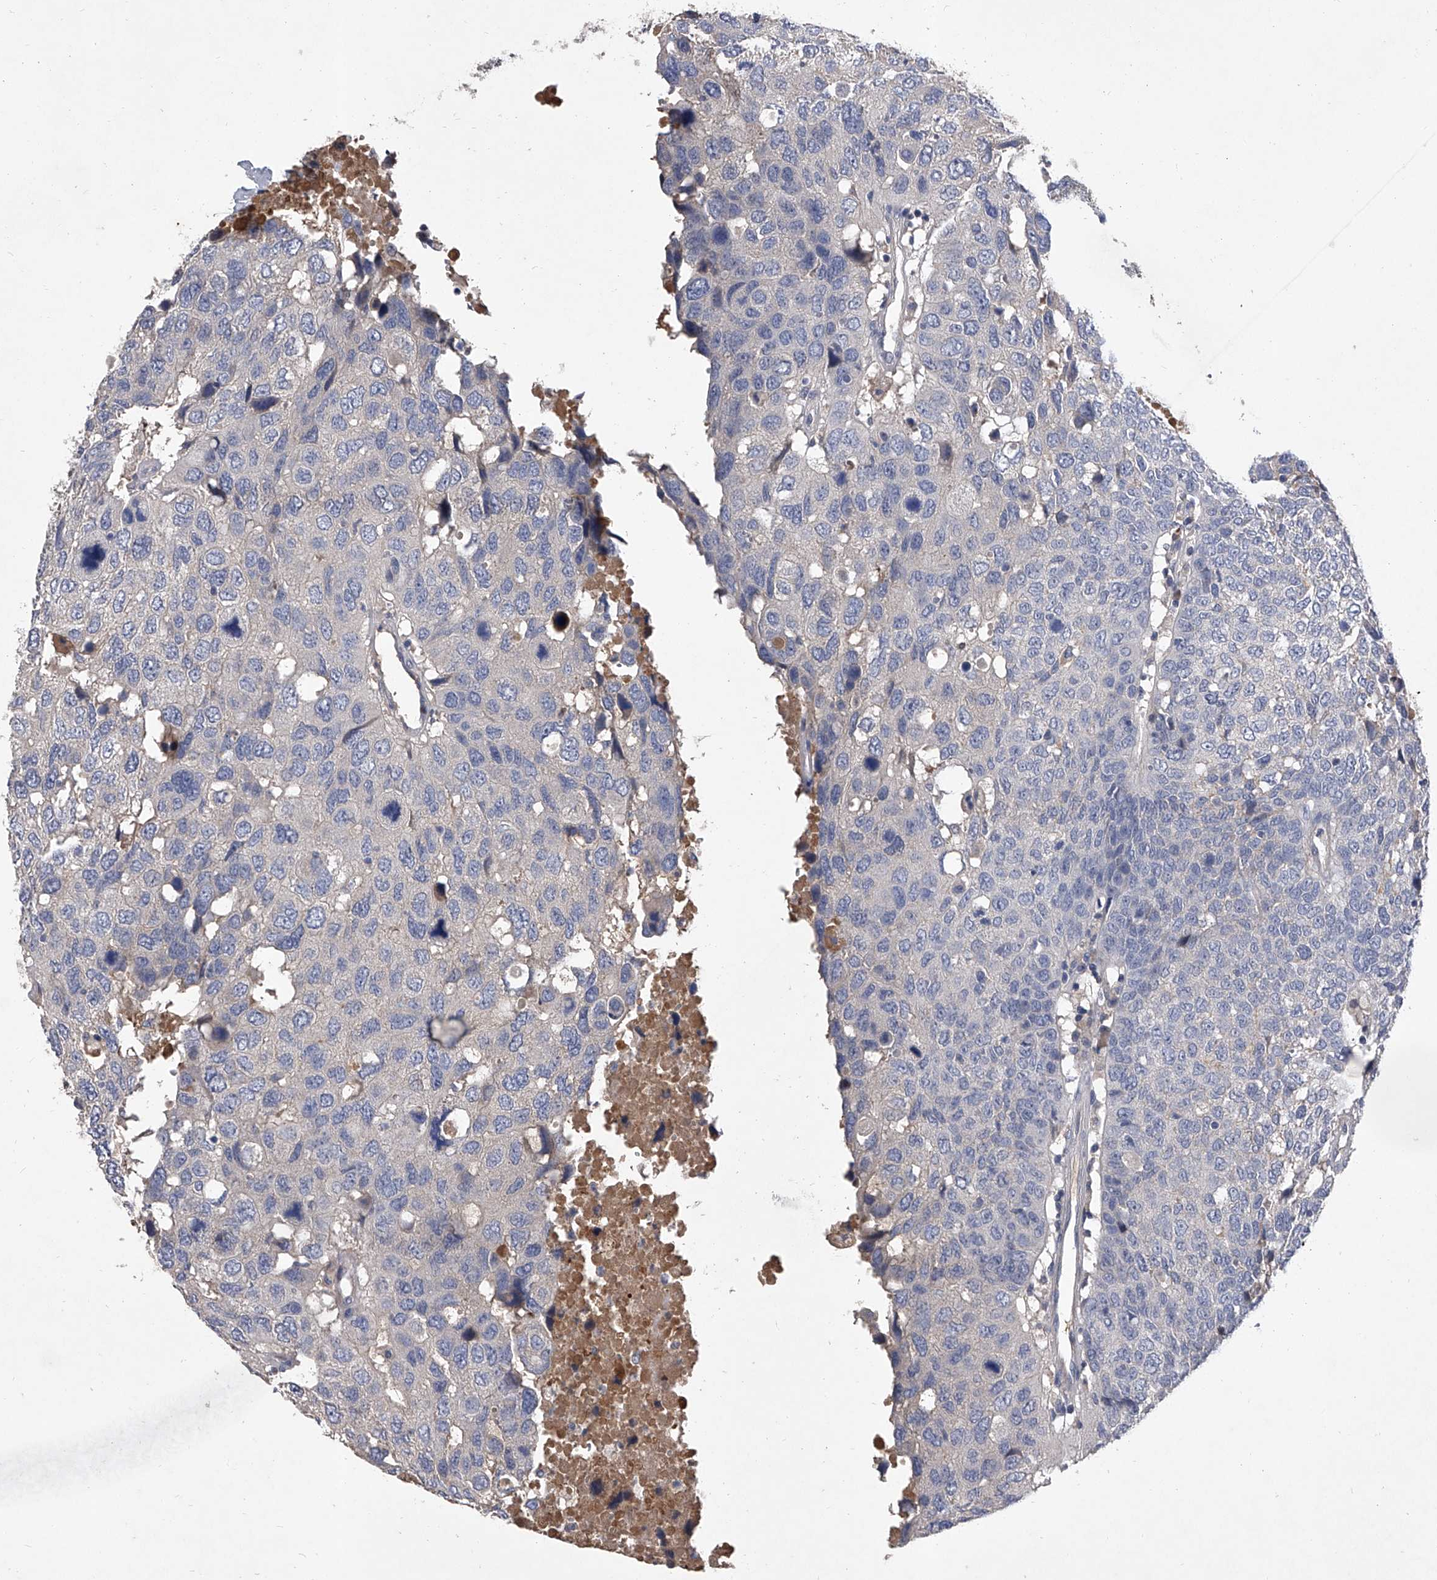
{"staining": {"intensity": "negative", "quantity": "none", "location": "none"}, "tissue": "head and neck cancer", "cell_type": "Tumor cells", "image_type": "cancer", "snomed": [{"axis": "morphology", "description": "Squamous cell carcinoma, NOS"}, {"axis": "topography", "description": "Head-Neck"}], "caption": "There is no significant expression in tumor cells of head and neck cancer. The staining was performed using DAB (3,3'-diaminobenzidine) to visualize the protein expression in brown, while the nuclei were stained in blue with hematoxylin (Magnification: 20x).", "gene": "C5", "patient": {"sex": "male", "age": 66}}